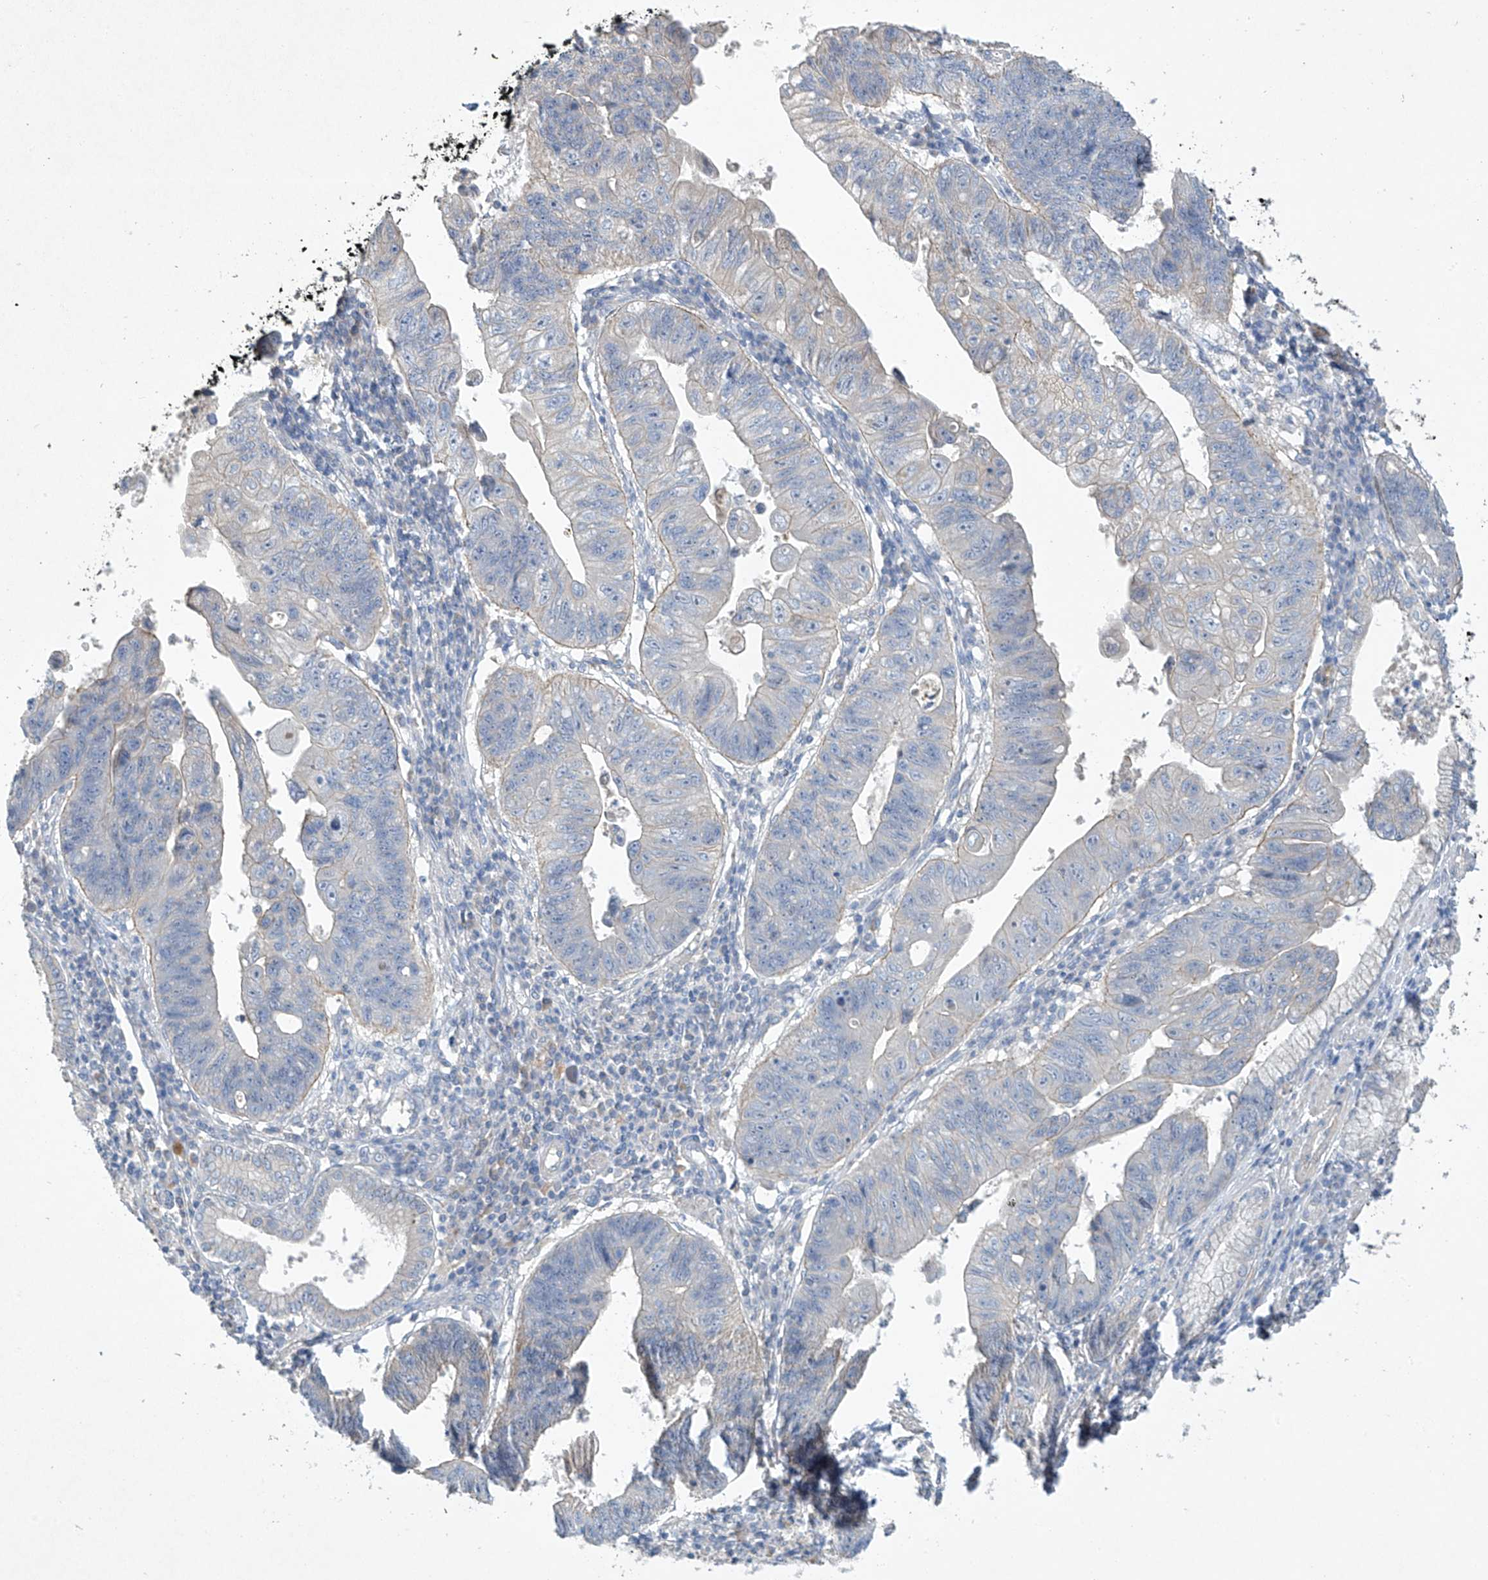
{"staining": {"intensity": "negative", "quantity": "none", "location": "none"}, "tissue": "stomach cancer", "cell_type": "Tumor cells", "image_type": "cancer", "snomed": [{"axis": "morphology", "description": "Adenocarcinoma, NOS"}, {"axis": "topography", "description": "Stomach"}], "caption": "Immunohistochemical staining of human stomach cancer exhibits no significant expression in tumor cells.", "gene": "PRSS12", "patient": {"sex": "male", "age": 59}}